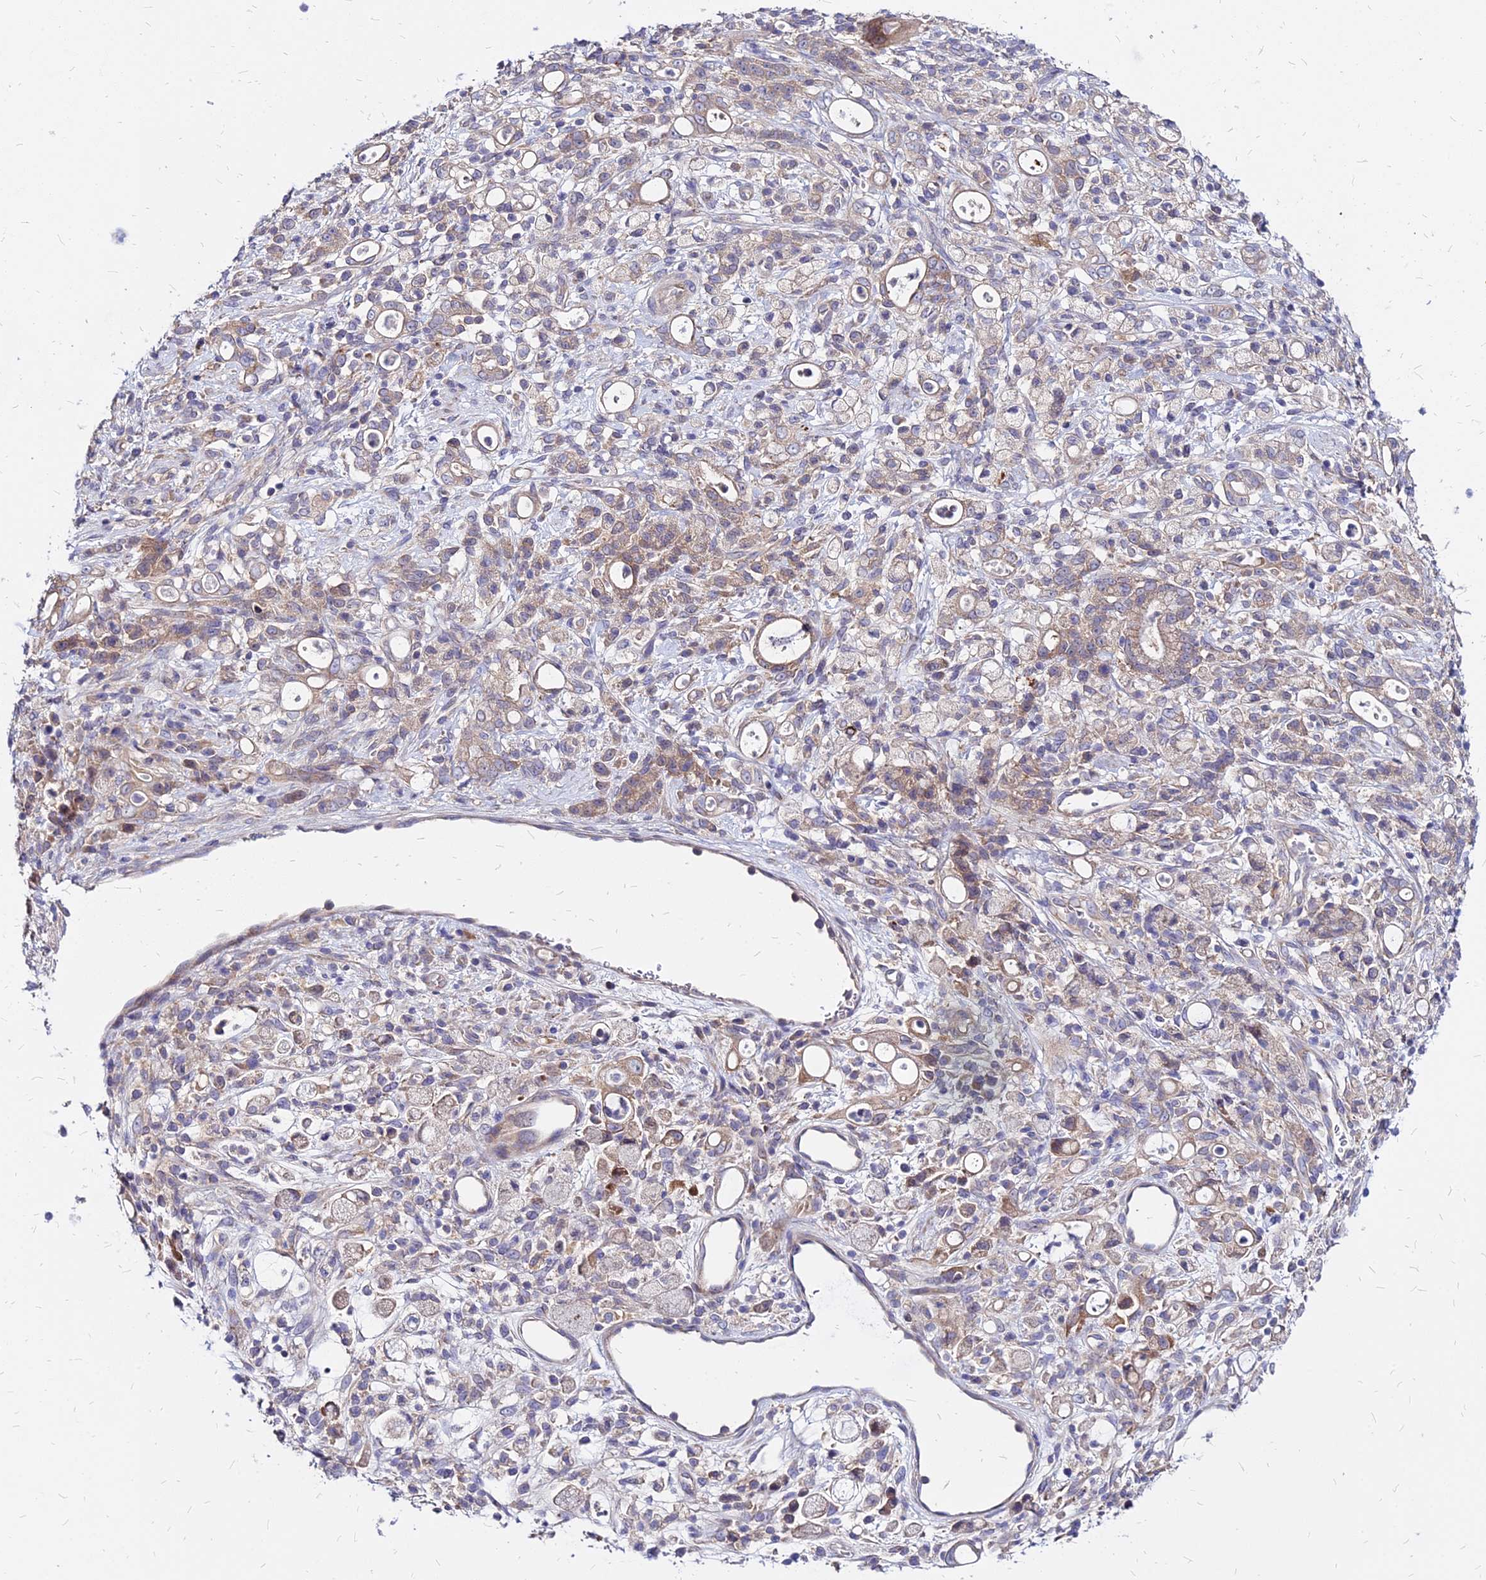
{"staining": {"intensity": "weak", "quantity": ">75%", "location": "cytoplasmic/membranous"}, "tissue": "stomach cancer", "cell_type": "Tumor cells", "image_type": "cancer", "snomed": [{"axis": "morphology", "description": "Adenocarcinoma, NOS"}, {"axis": "topography", "description": "Stomach"}], "caption": "Human stomach adenocarcinoma stained with a brown dye displays weak cytoplasmic/membranous positive expression in about >75% of tumor cells.", "gene": "COMMD10", "patient": {"sex": "female", "age": 60}}